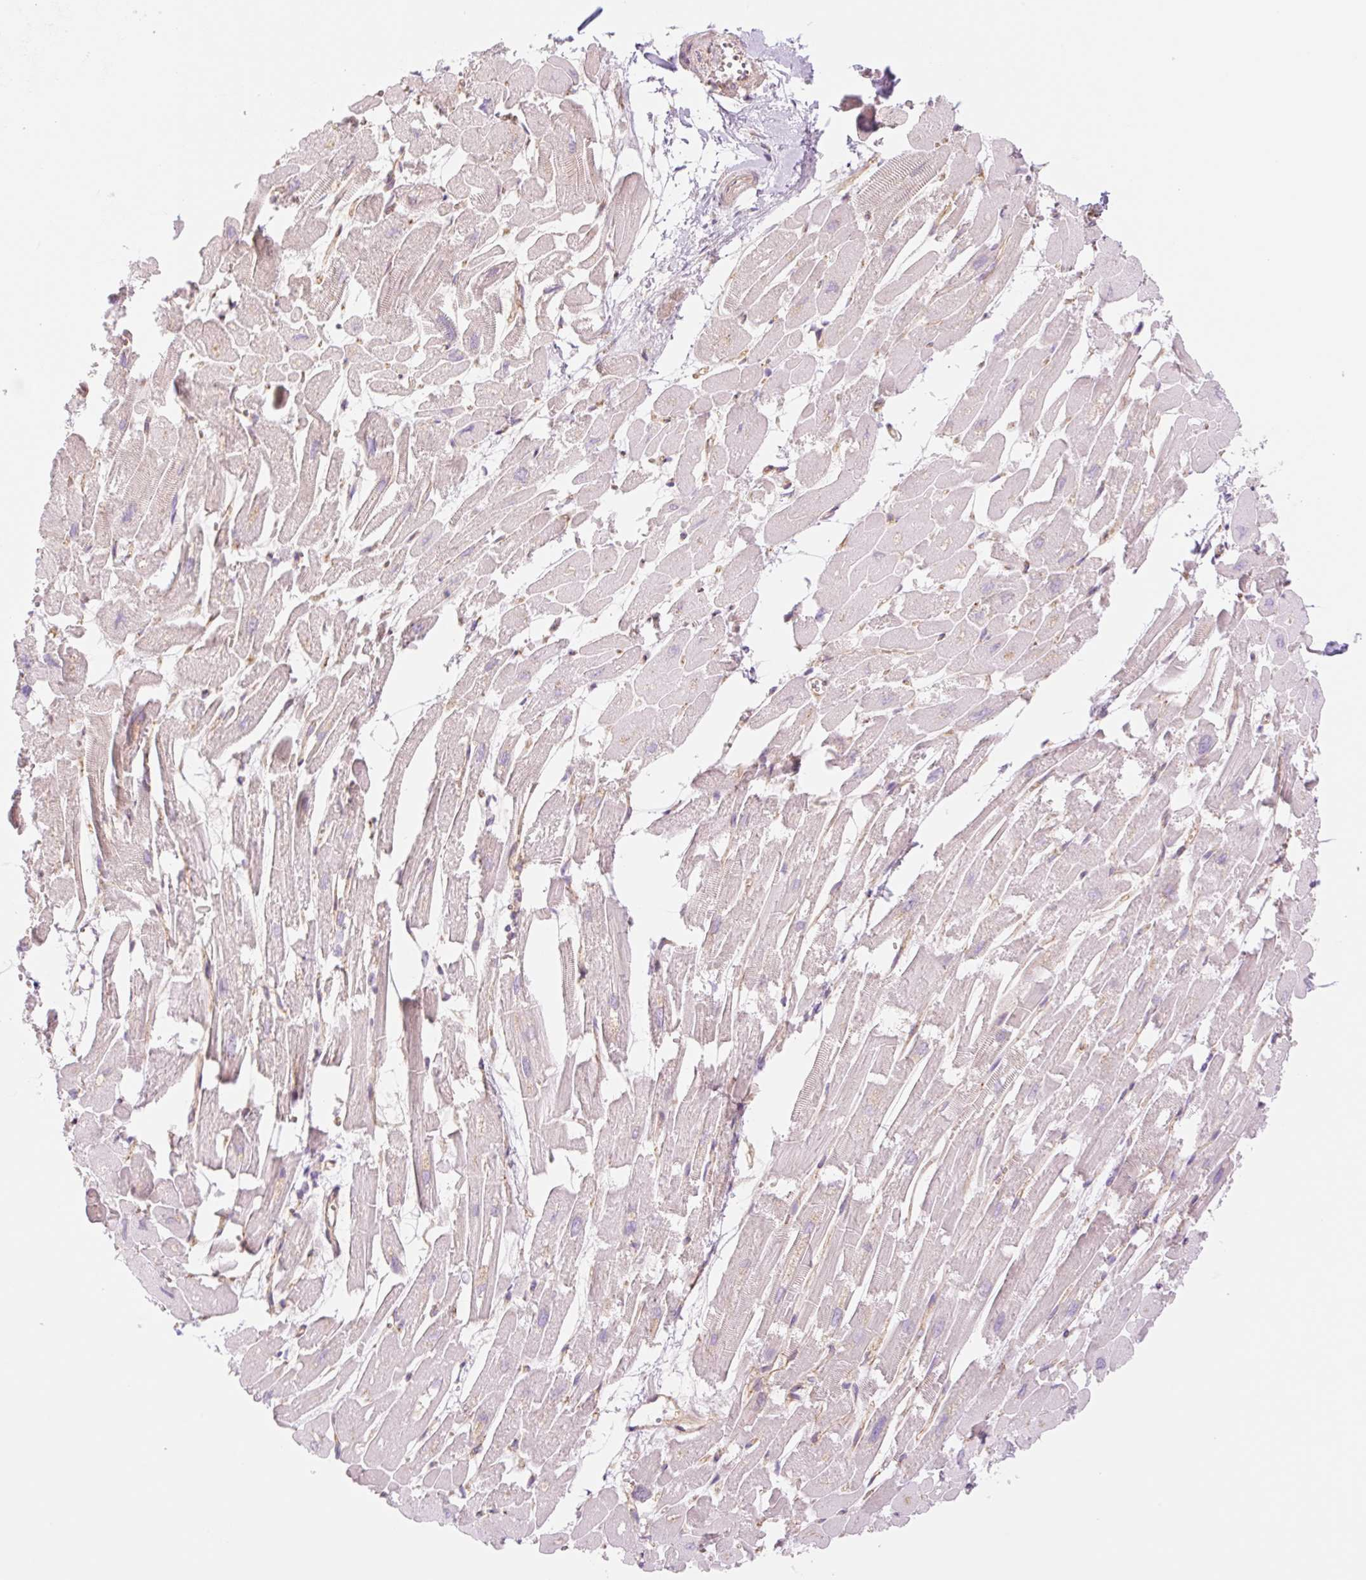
{"staining": {"intensity": "negative", "quantity": "none", "location": "none"}, "tissue": "heart muscle", "cell_type": "Cardiomyocytes", "image_type": "normal", "snomed": [{"axis": "morphology", "description": "Normal tissue, NOS"}, {"axis": "topography", "description": "Heart"}], "caption": "Image shows no protein staining in cardiomyocytes of normal heart muscle.", "gene": "NLRP5", "patient": {"sex": "male", "age": 54}}